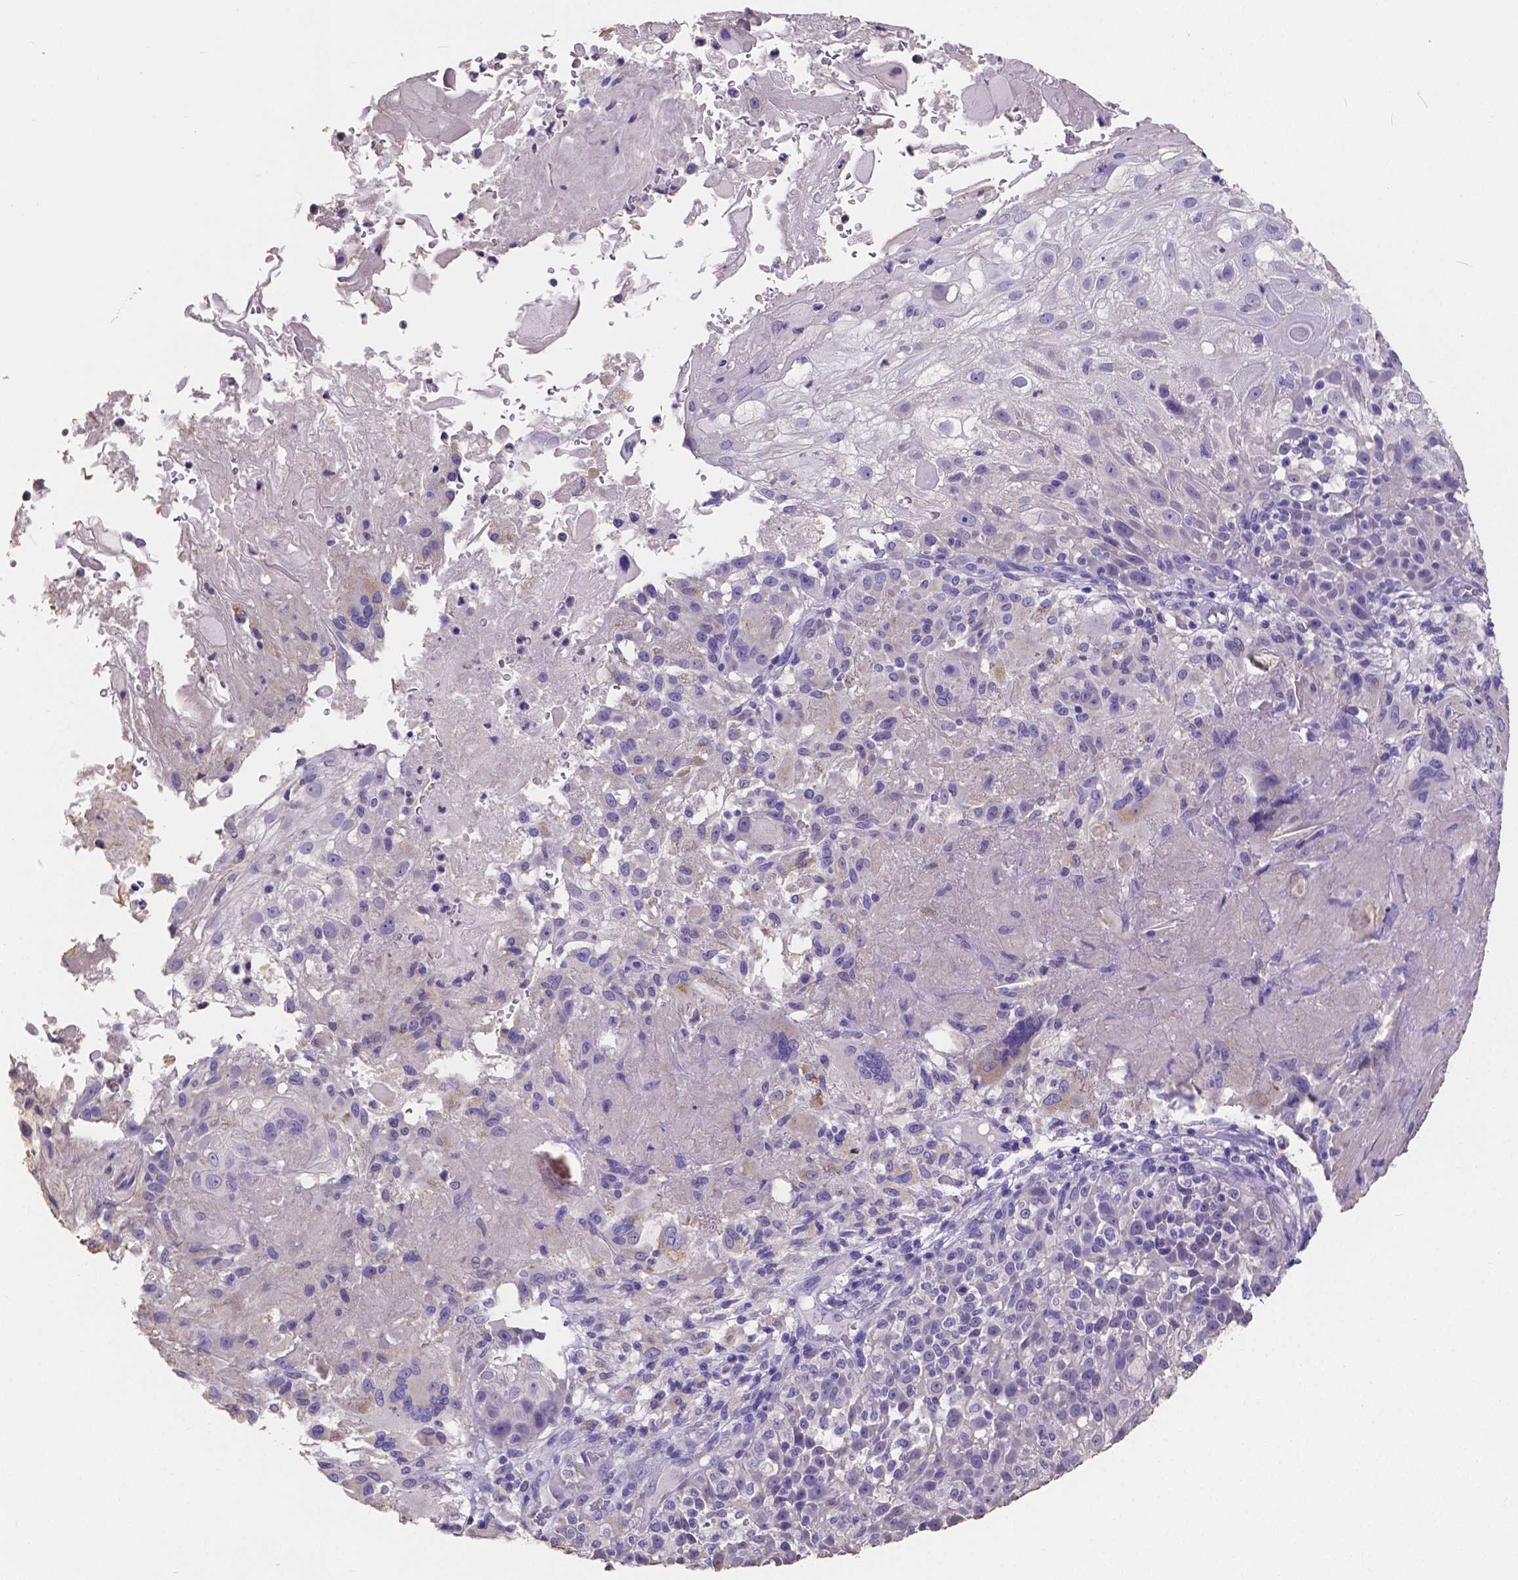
{"staining": {"intensity": "negative", "quantity": "none", "location": "none"}, "tissue": "skin cancer", "cell_type": "Tumor cells", "image_type": "cancer", "snomed": [{"axis": "morphology", "description": "Normal tissue, NOS"}, {"axis": "morphology", "description": "Squamous cell carcinoma, NOS"}, {"axis": "topography", "description": "Skin"}], "caption": "High power microscopy photomicrograph of an immunohistochemistry (IHC) photomicrograph of skin cancer, revealing no significant staining in tumor cells.", "gene": "ATP6V1D", "patient": {"sex": "female", "age": 83}}